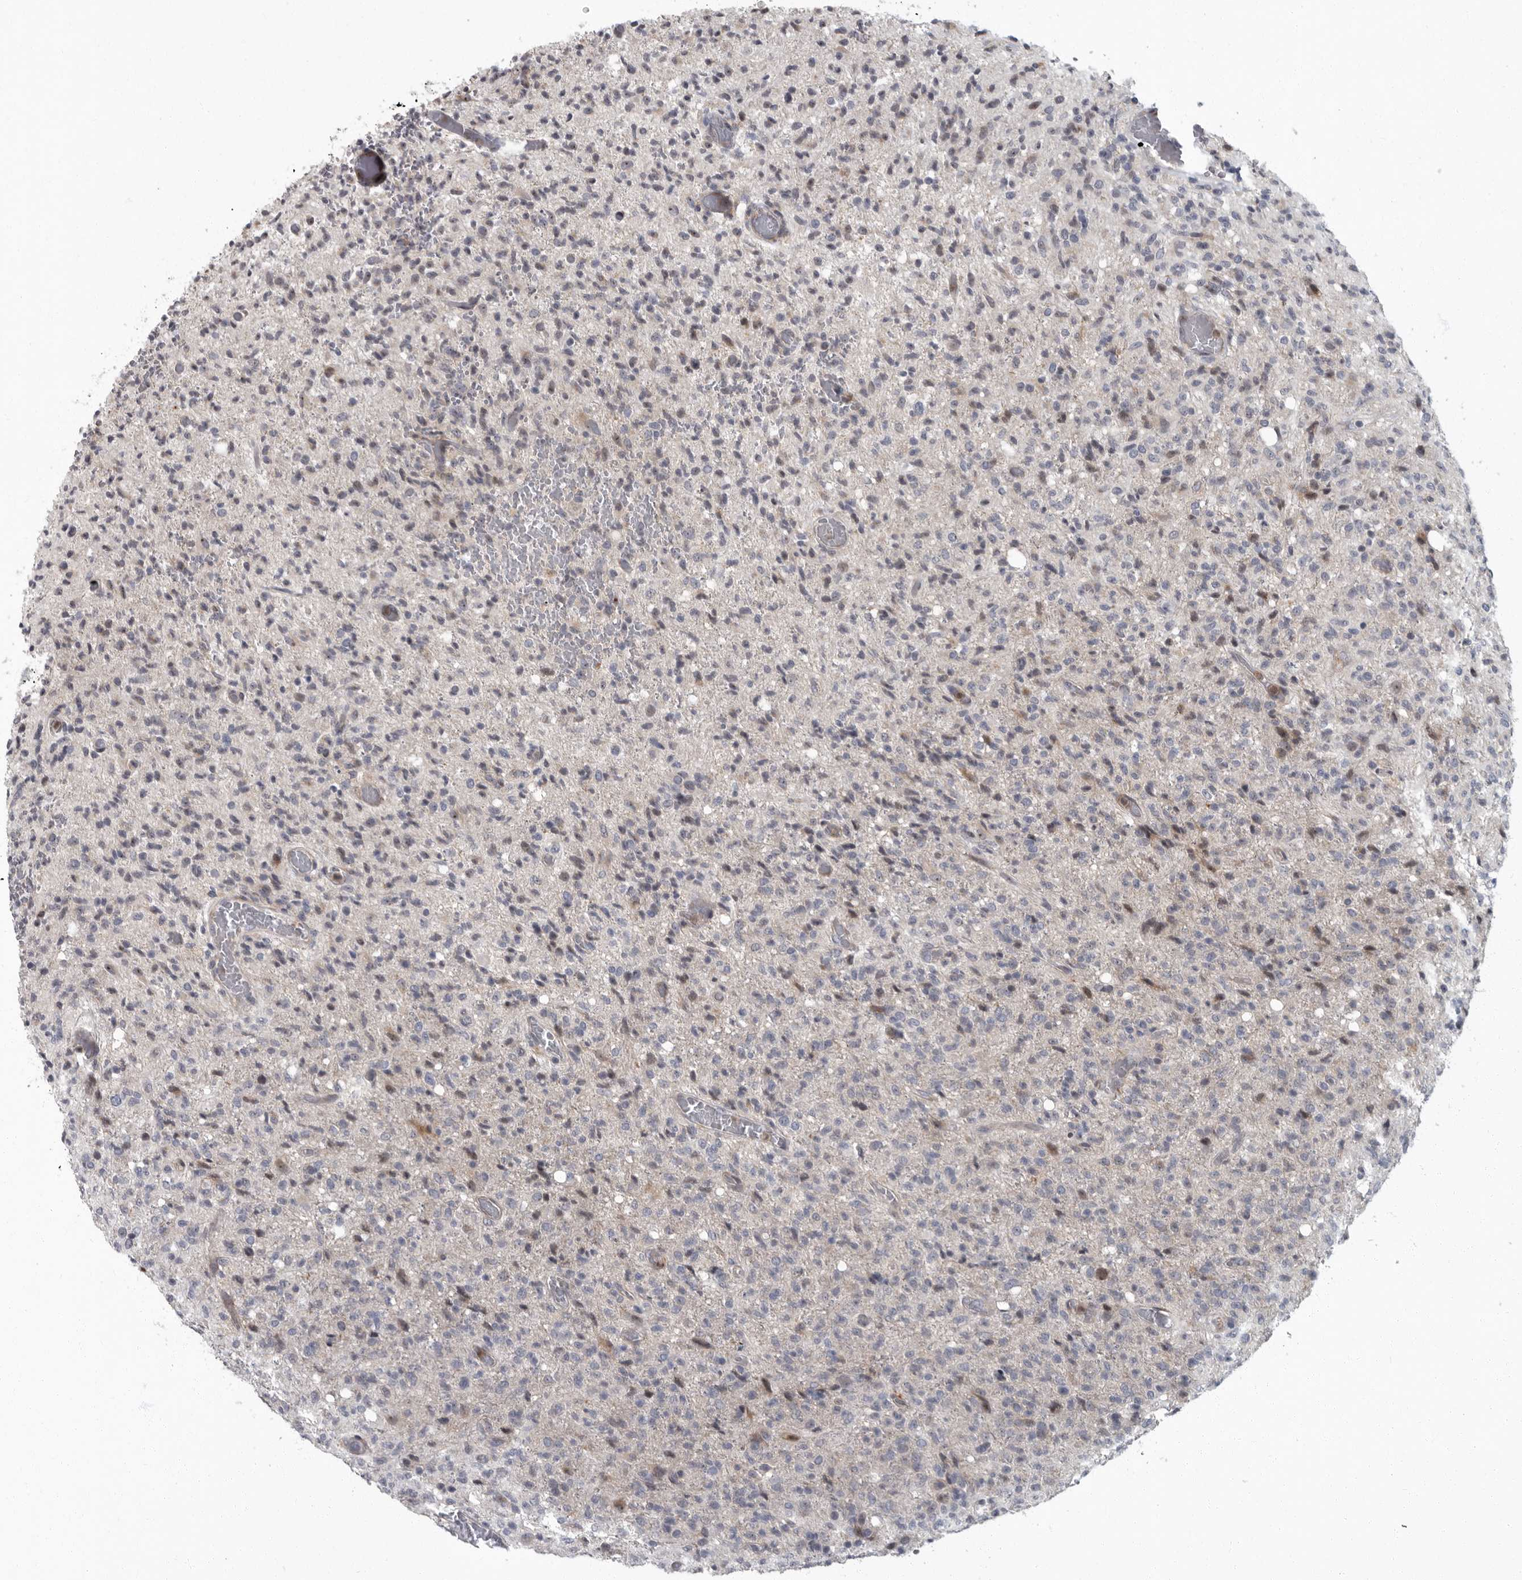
{"staining": {"intensity": "negative", "quantity": "none", "location": "none"}, "tissue": "glioma", "cell_type": "Tumor cells", "image_type": "cancer", "snomed": [{"axis": "morphology", "description": "Glioma, malignant, High grade"}, {"axis": "topography", "description": "Brain"}], "caption": "There is no significant positivity in tumor cells of glioma.", "gene": "PDCD11", "patient": {"sex": "female", "age": 57}}